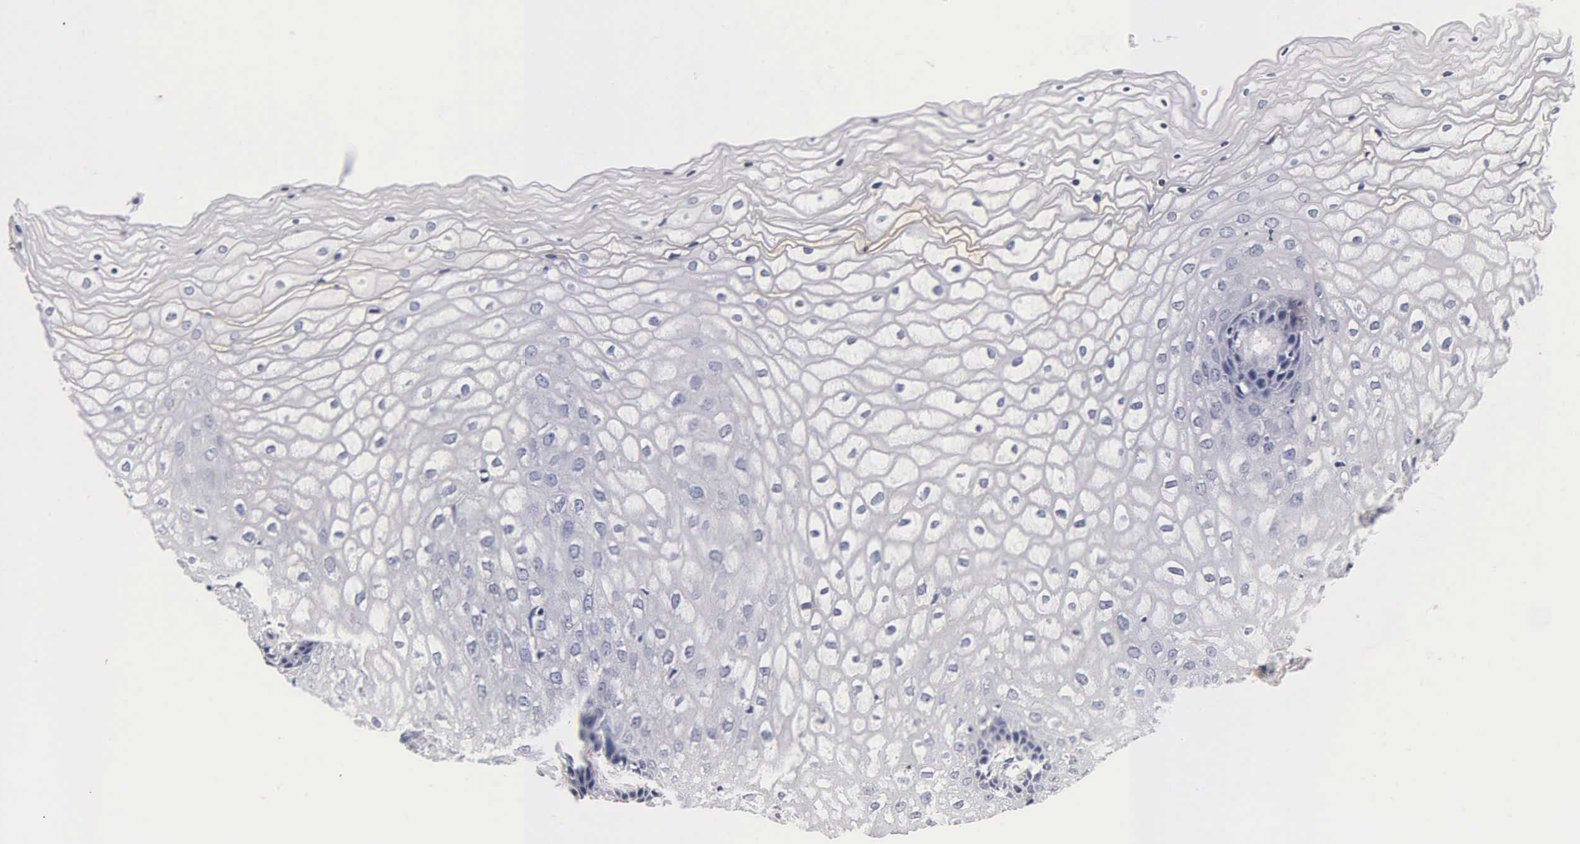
{"staining": {"intensity": "negative", "quantity": "none", "location": "none"}, "tissue": "vagina", "cell_type": "Squamous epithelial cells", "image_type": "normal", "snomed": [{"axis": "morphology", "description": "Normal tissue, NOS"}, {"axis": "topography", "description": "Vagina"}], "caption": "The IHC image has no significant staining in squamous epithelial cells of vagina. (Brightfield microscopy of DAB (3,3'-diaminobenzidine) immunohistochemistry at high magnification).", "gene": "ACP3", "patient": {"sex": "female", "age": 34}}